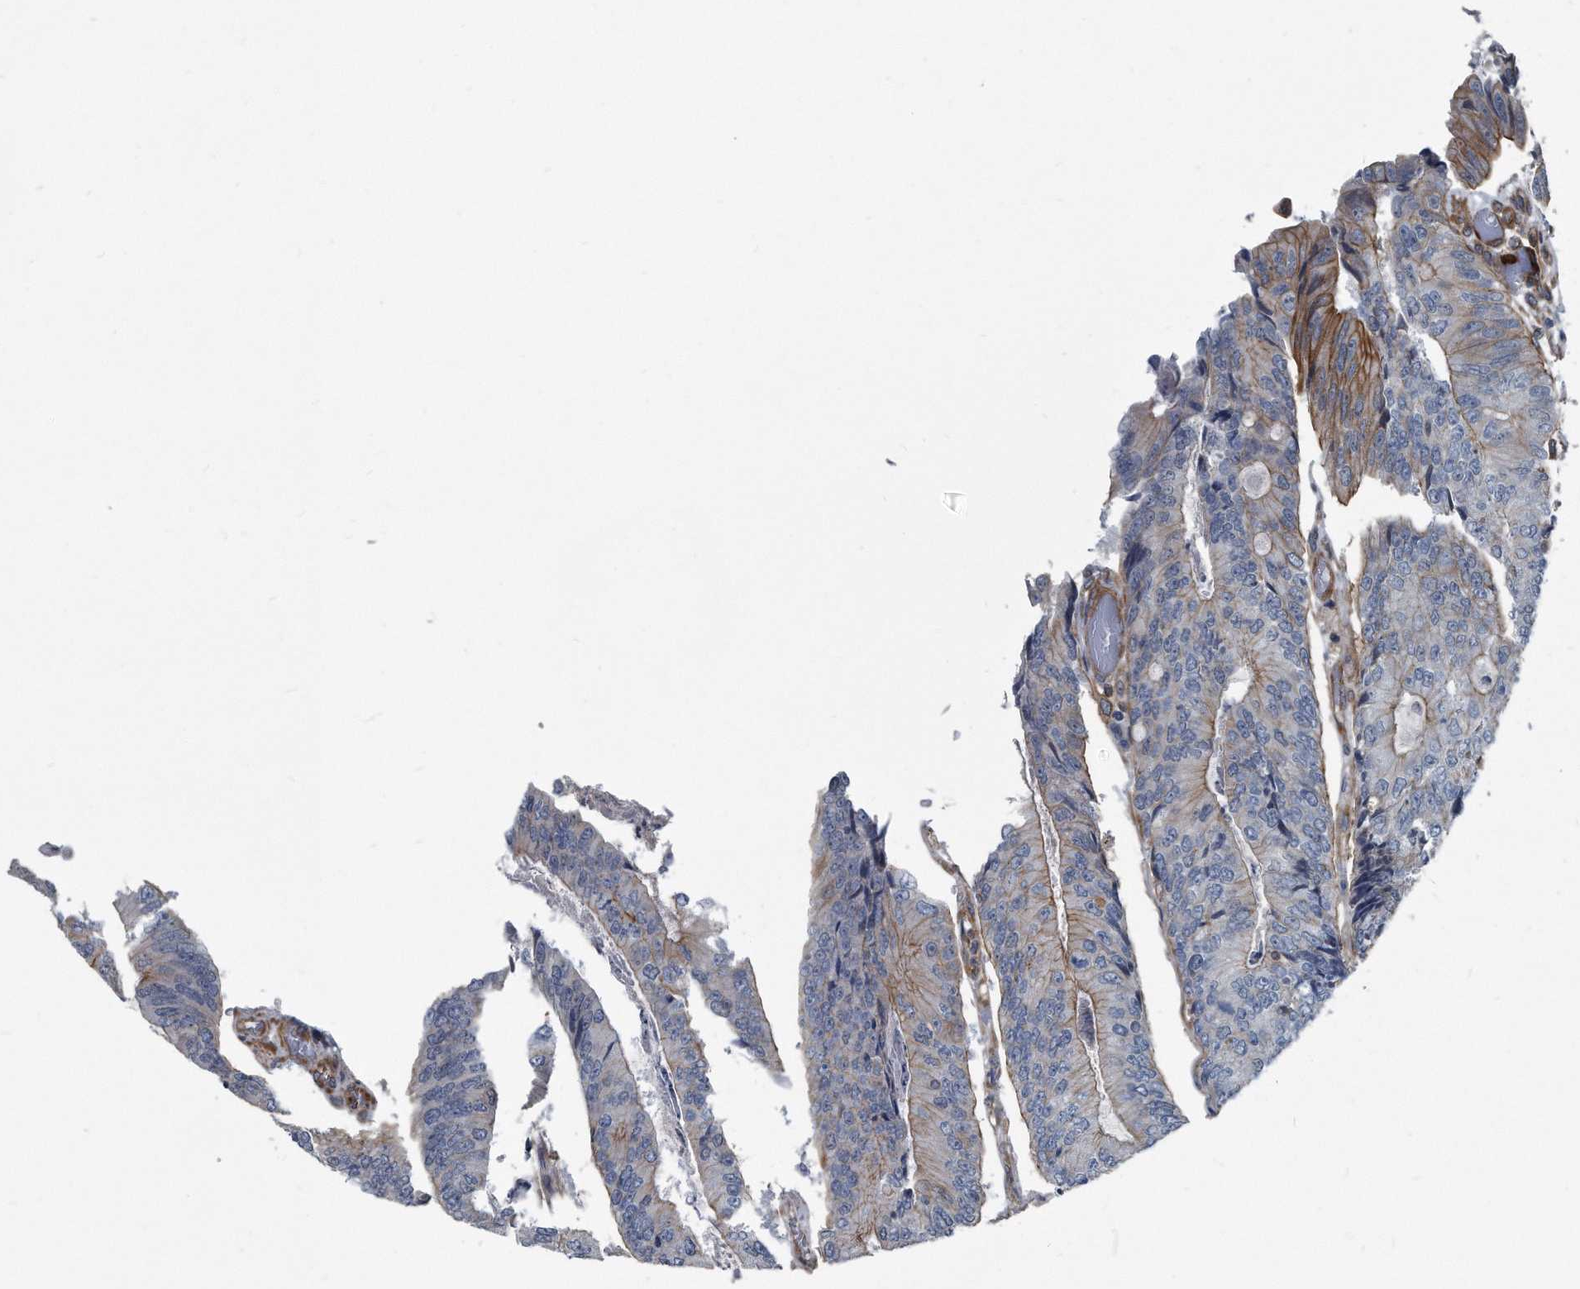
{"staining": {"intensity": "moderate", "quantity": "<25%", "location": "cytoplasmic/membranous"}, "tissue": "colorectal cancer", "cell_type": "Tumor cells", "image_type": "cancer", "snomed": [{"axis": "morphology", "description": "Adenocarcinoma, NOS"}, {"axis": "topography", "description": "Colon"}], "caption": "Immunohistochemistry (IHC) (DAB (3,3'-diaminobenzidine)) staining of human adenocarcinoma (colorectal) displays moderate cytoplasmic/membranous protein expression in about <25% of tumor cells. (DAB IHC with brightfield microscopy, high magnification).", "gene": "PLEC", "patient": {"sex": "female", "age": 67}}